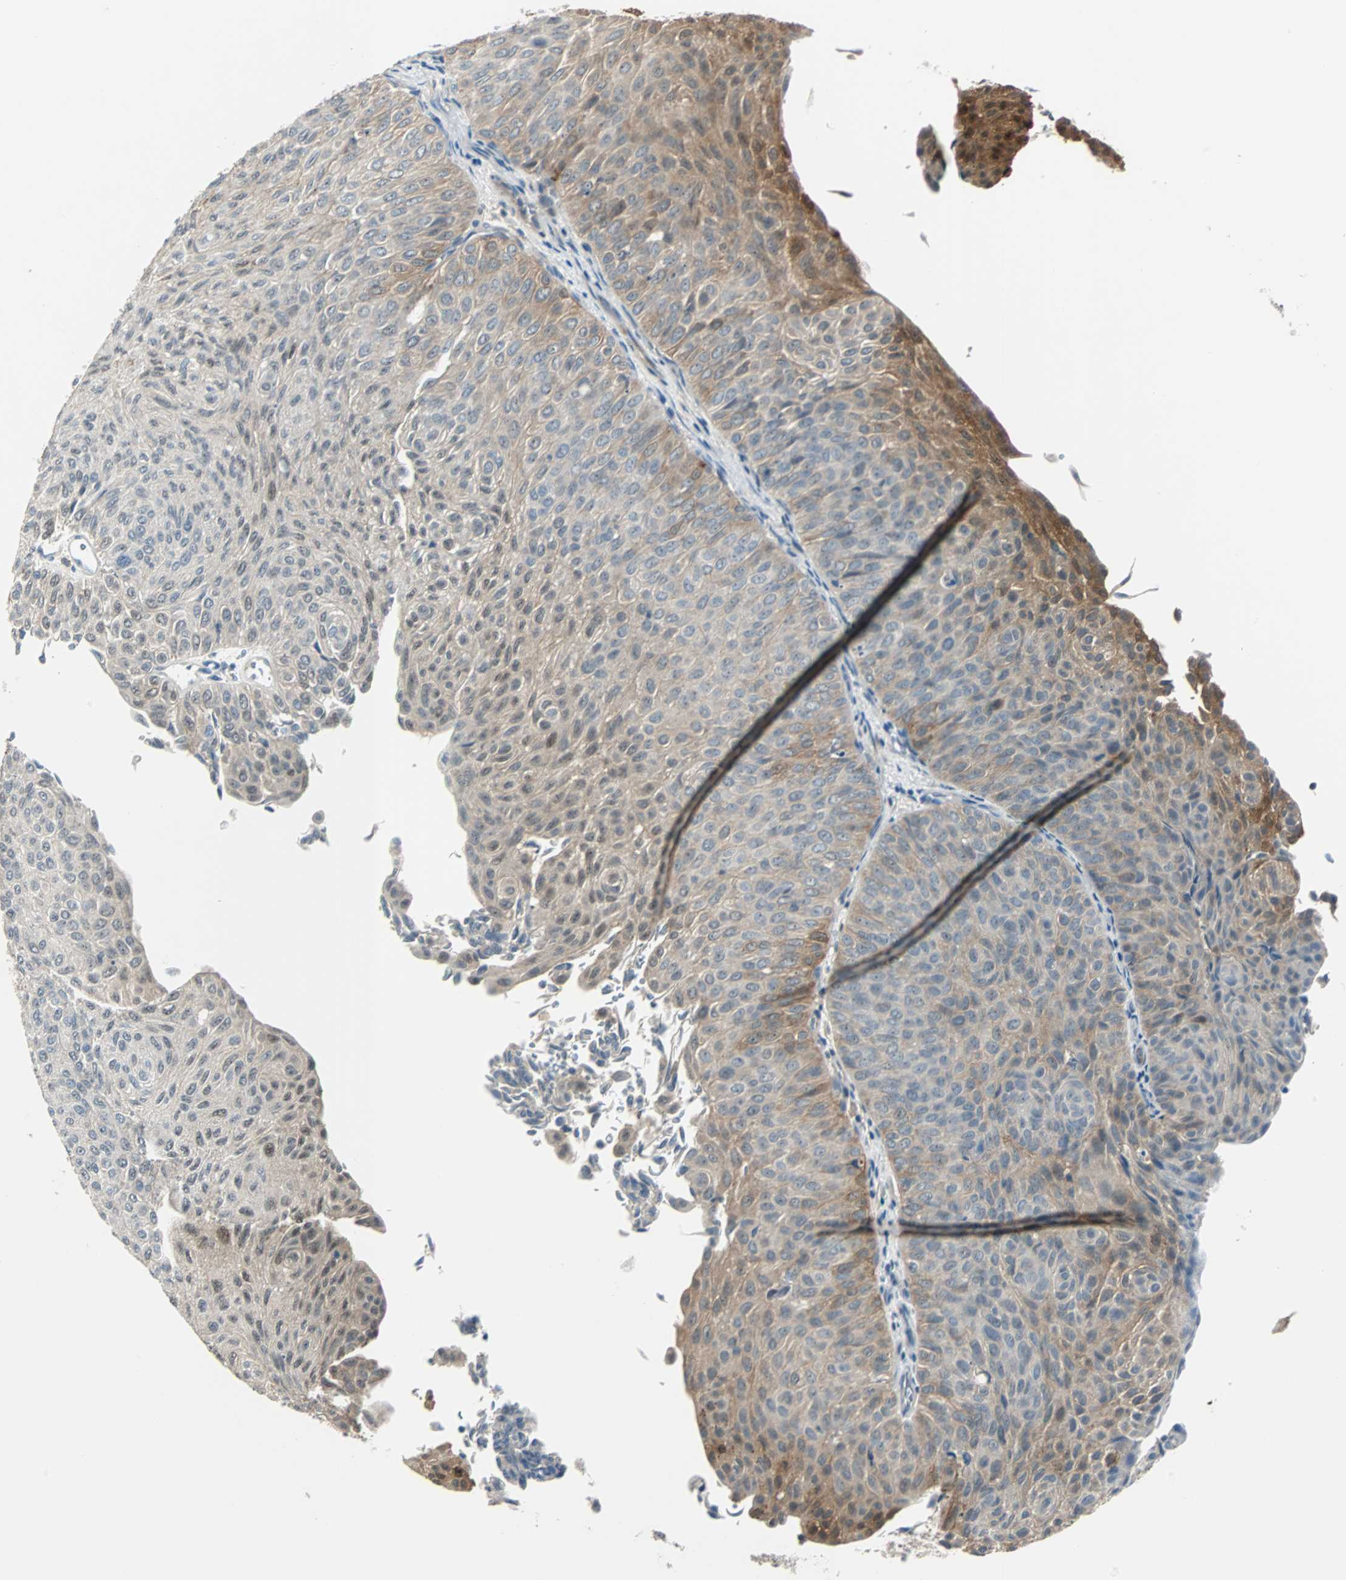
{"staining": {"intensity": "moderate", "quantity": "25%-75%", "location": "cytoplasmic/membranous,nuclear"}, "tissue": "urothelial cancer", "cell_type": "Tumor cells", "image_type": "cancer", "snomed": [{"axis": "morphology", "description": "Urothelial carcinoma, Low grade"}, {"axis": "topography", "description": "Urinary bladder"}], "caption": "Protein expression analysis of urothelial carcinoma (low-grade) exhibits moderate cytoplasmic/membranous and nuclear expression in approximately 25%-75% of tumor cells. Using DAB (3,3'-diaminobenzidine) (brown) and hematoxylin (blue) stains, captured at high magnification using brightfield microscopy.", "gene": "FHL2", "patient": {"sex": "male", "age": 78}}